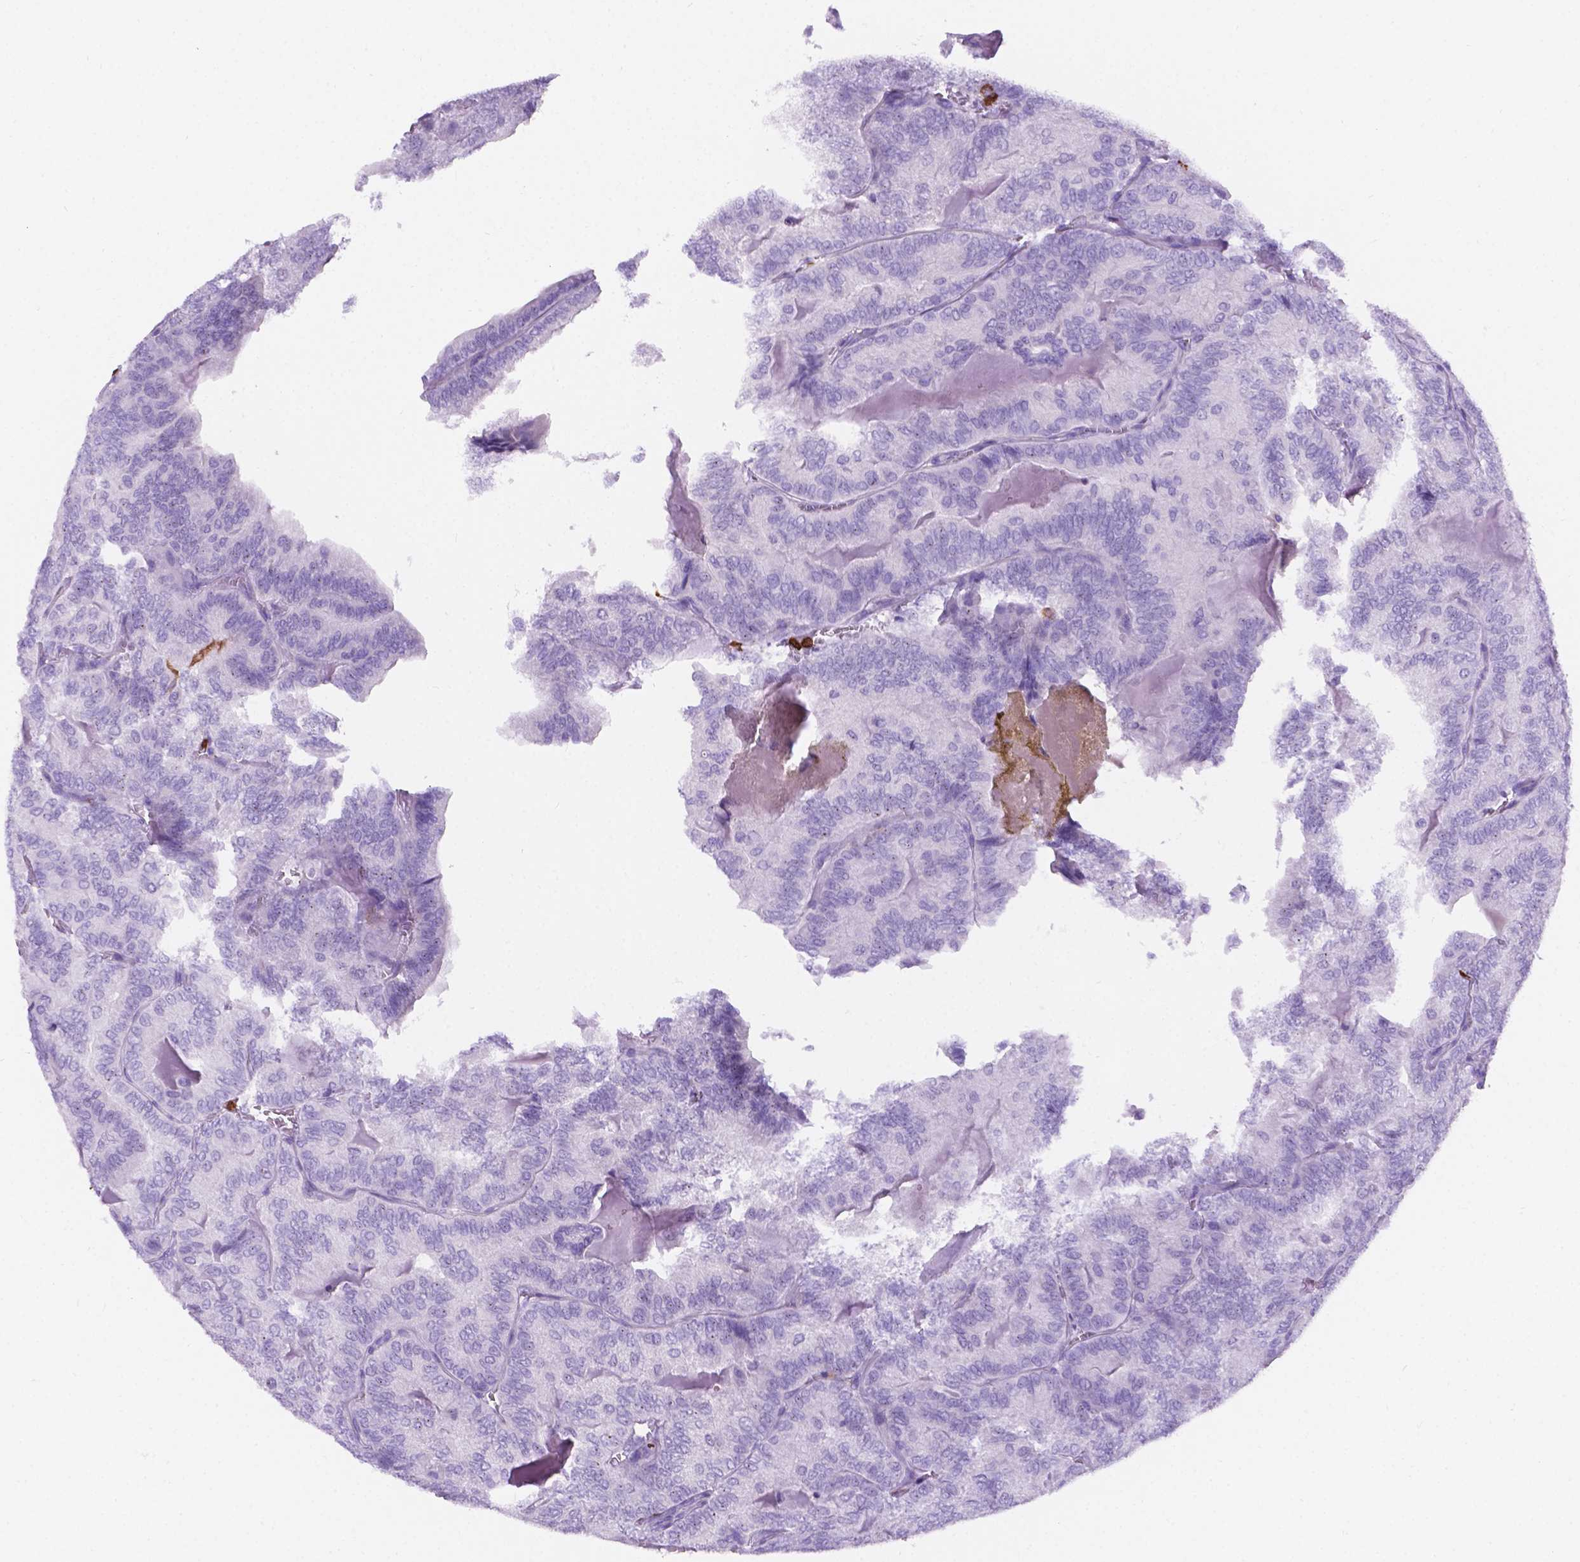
{"staining": {"intensity": "negative", "quantity": "none", "location": "none"}, "tissue": "thyroid cancer", "cell_type": "Tumor cells", "image_type": "cancer", "snomed": [{"axis": "morphology", "description": "Papillary adenocarcinoma, NOS"}, {"axis": "topography", "description": "Thyroid gland"}], "caption": "A high-resolution micrograph shows immunohistochemistry (IHC) staining of papillary adenocarcinoma (thyroid), which displays no significant positivity in tumor cells. (Stains: DAB immunohistochemistry with hematoxylin counter stain, Microscopy: brightfield microscopy at high magnification).", "gene": "MACF1", "patient": {"sex": "female", "age": 75}}